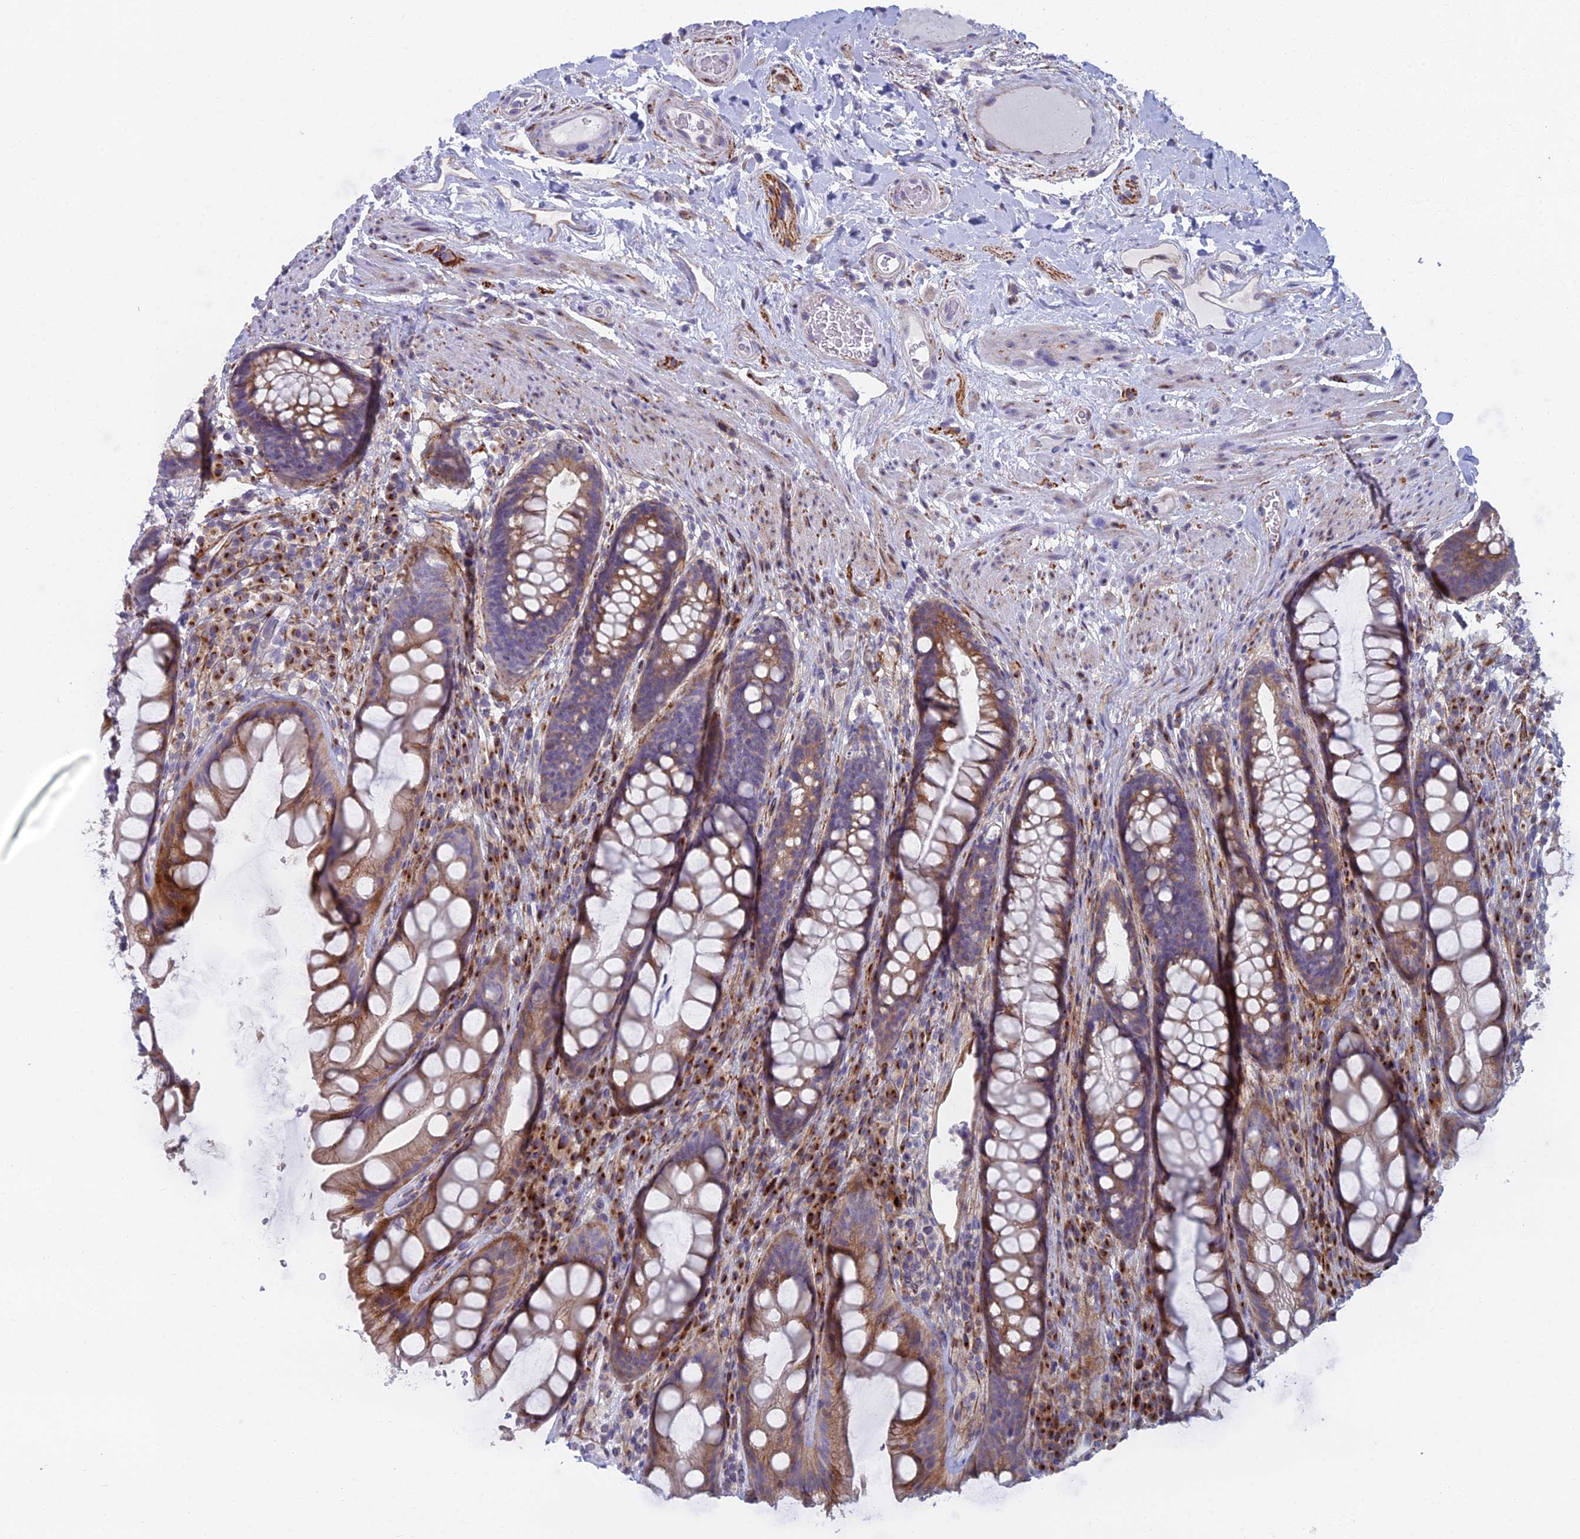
{"staining": {"intensity": "moderate", "quantity": ">75%", "location": "cytoplasmic/membranous"}, "tissue": "rectum", "cell_type": "Glandular cells", "image_type": "normal", "snomed": [{"axis": "morphology", "description": "Normal tissue, NOS"}, {"axis": "topography", "description": "Rectum"}], "caption": "High-power microscopy captured an immunohistochemistry (IHC) photomicrograph of normal rectum, revealing moderate cytoplasmic/membranous expression in about >75% of glandular cells.", "gene": "B9D2", "patient": {"sex": "male", "age": 74}}